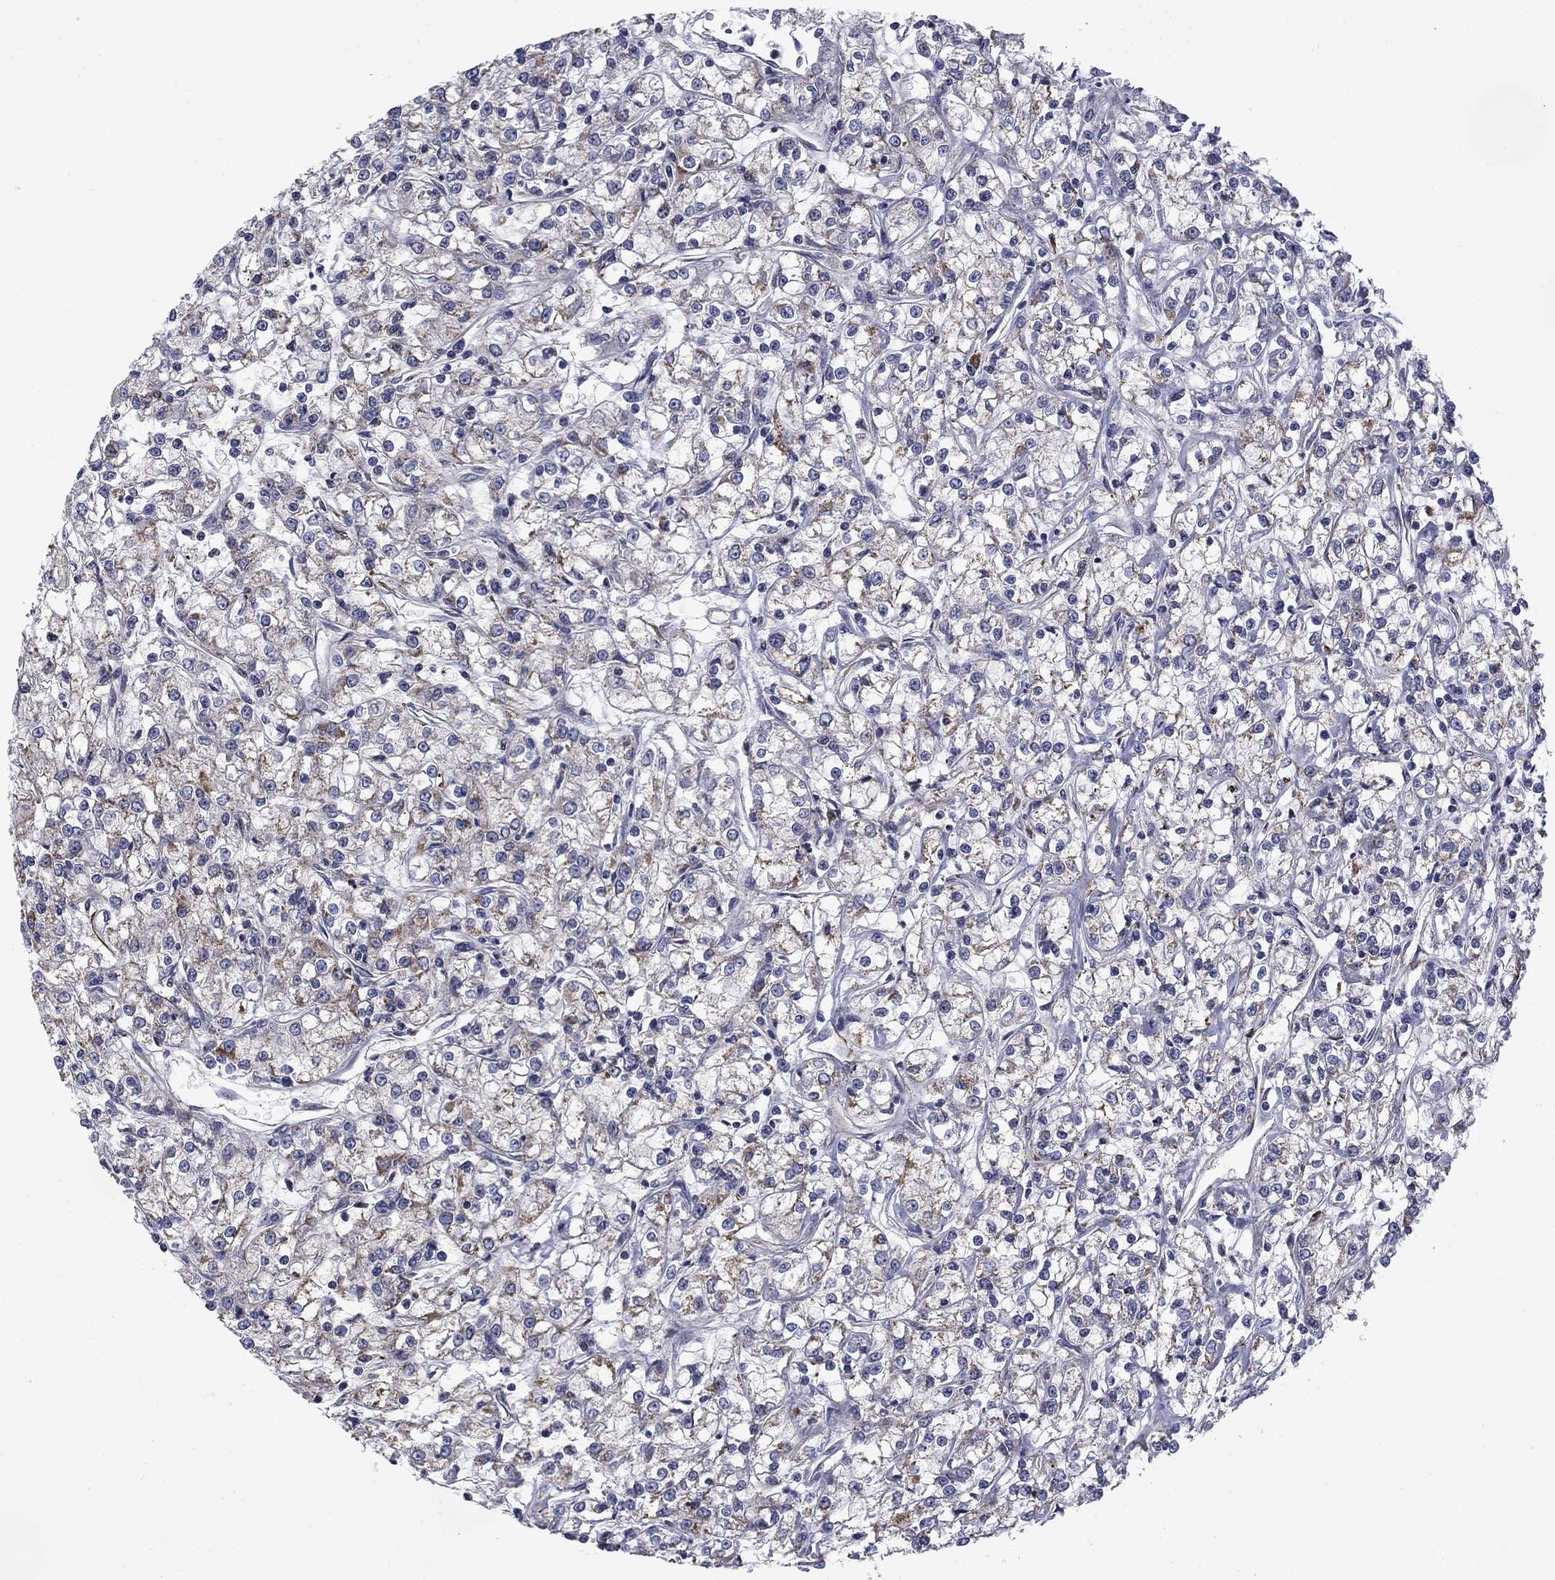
{"staining": {"intensity": "moderate", "quantity": "<25%", "location": "cytoplasmic/membranous"}, "tissue": "renal cancer", "cell_type": "Tumor cells", "image_type": "cancer", "snomed": [{"axis": "morphology", "description": "Adenocarcinoma, NOS"}, {"axis": "topography", "description": "Kidney"}], "caption": "Moderate cytoplasmic/membranous positivity for a protein is seen in approximately <25% of tumor cells of renal adenocarcinoma using IHC.", "gene": "FRK", "patient": {"sex": "female", "age": 59}}